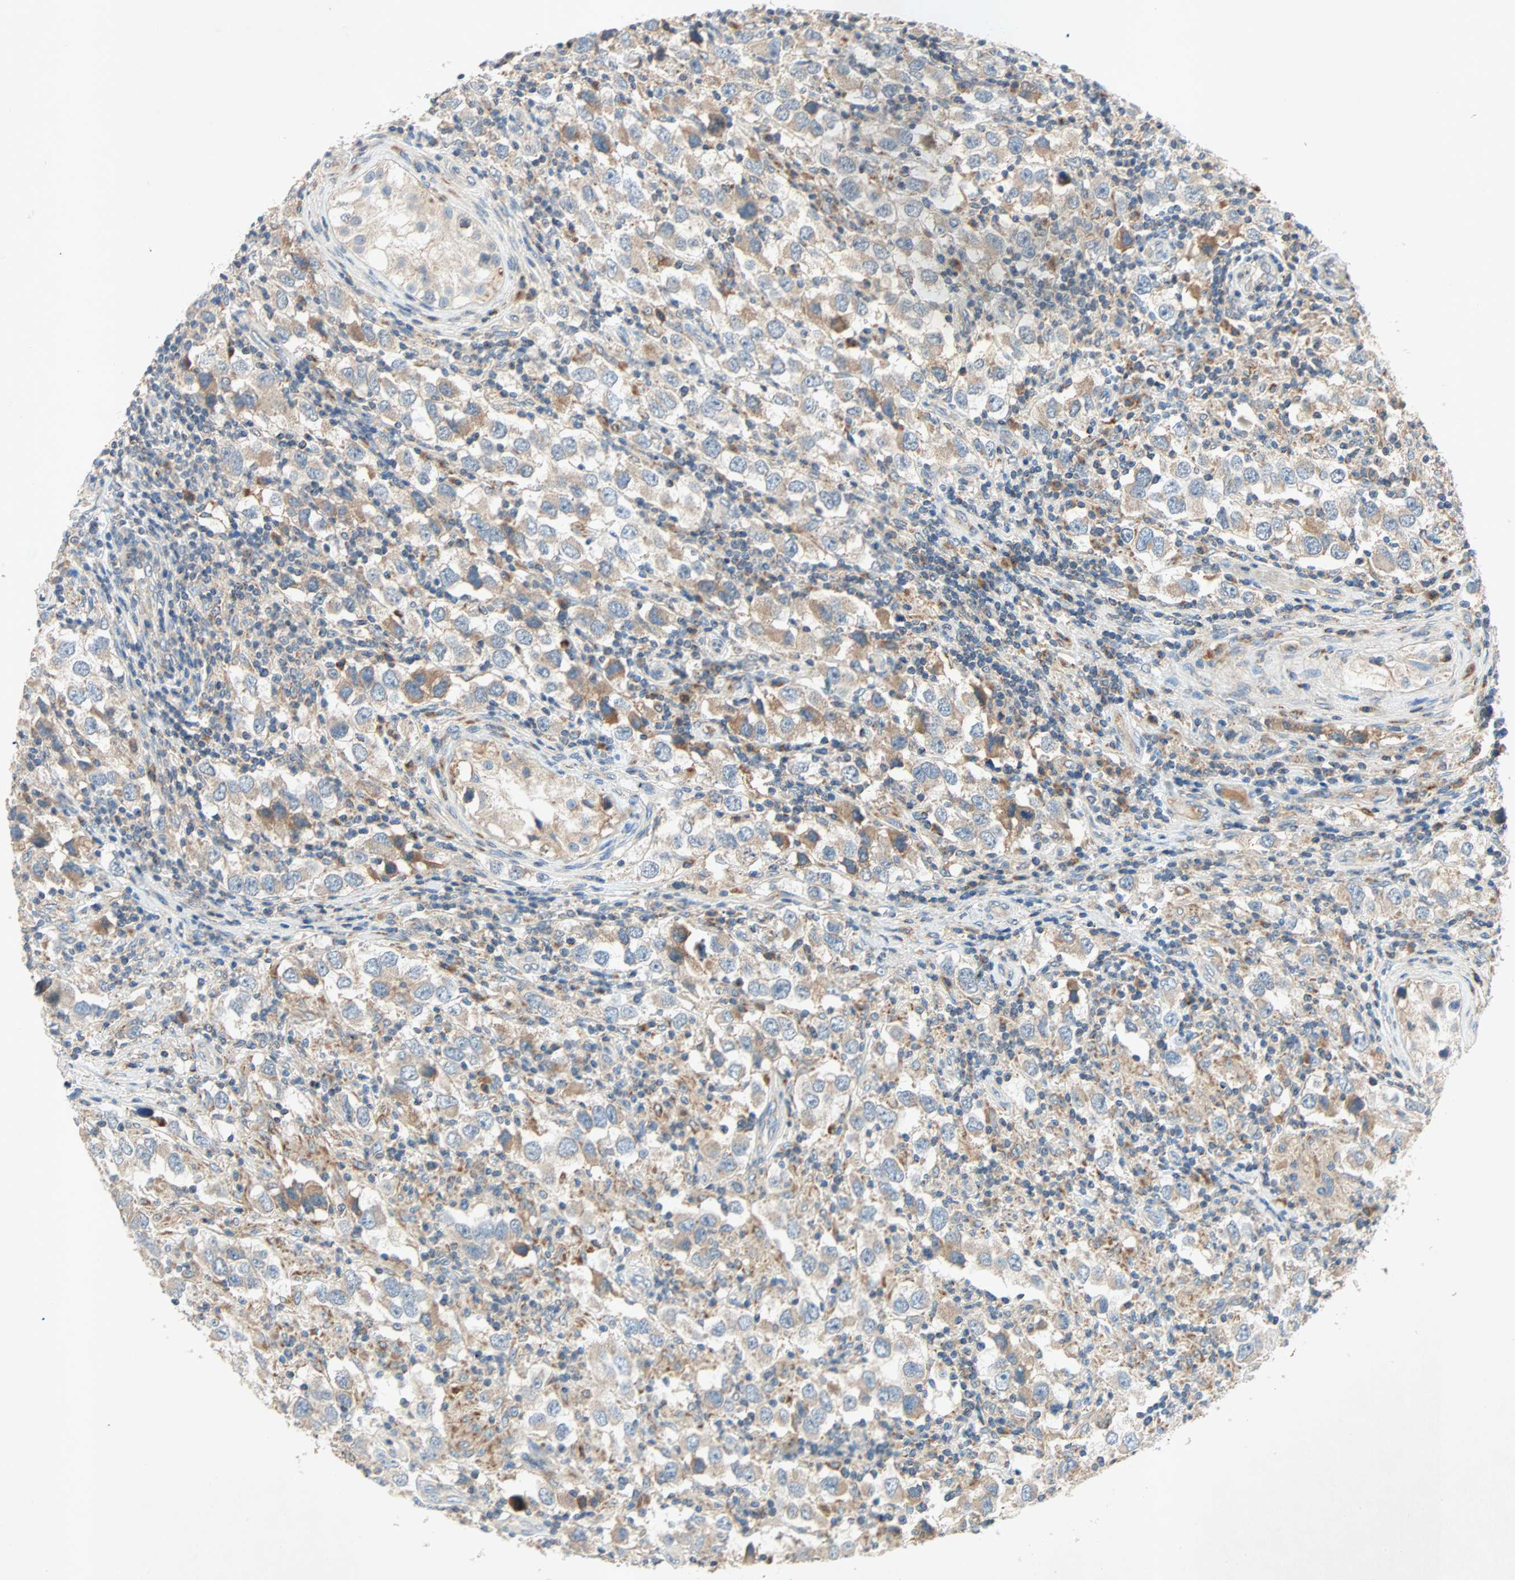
{"staining": {"intensity": "weak", "quantity": ">75%", "location": "cytoplasmic/membranous"}, "tissue": "testis cancer", "cell_type": "Tumor cells", "image_type": "cancer", "snomed": [{"axis": "morphology", "description": "Carcinoma, Embryonal, NOS"}, {"axis": "topography", "description": "Testis"}], "caption": "Tumor cells show low levels of weak cytoplasmic/membranous expression in approximately >75% of cells in testis cancer.", "gene": "XYLT1", "patient": {"sex": "male", "age": 21}}